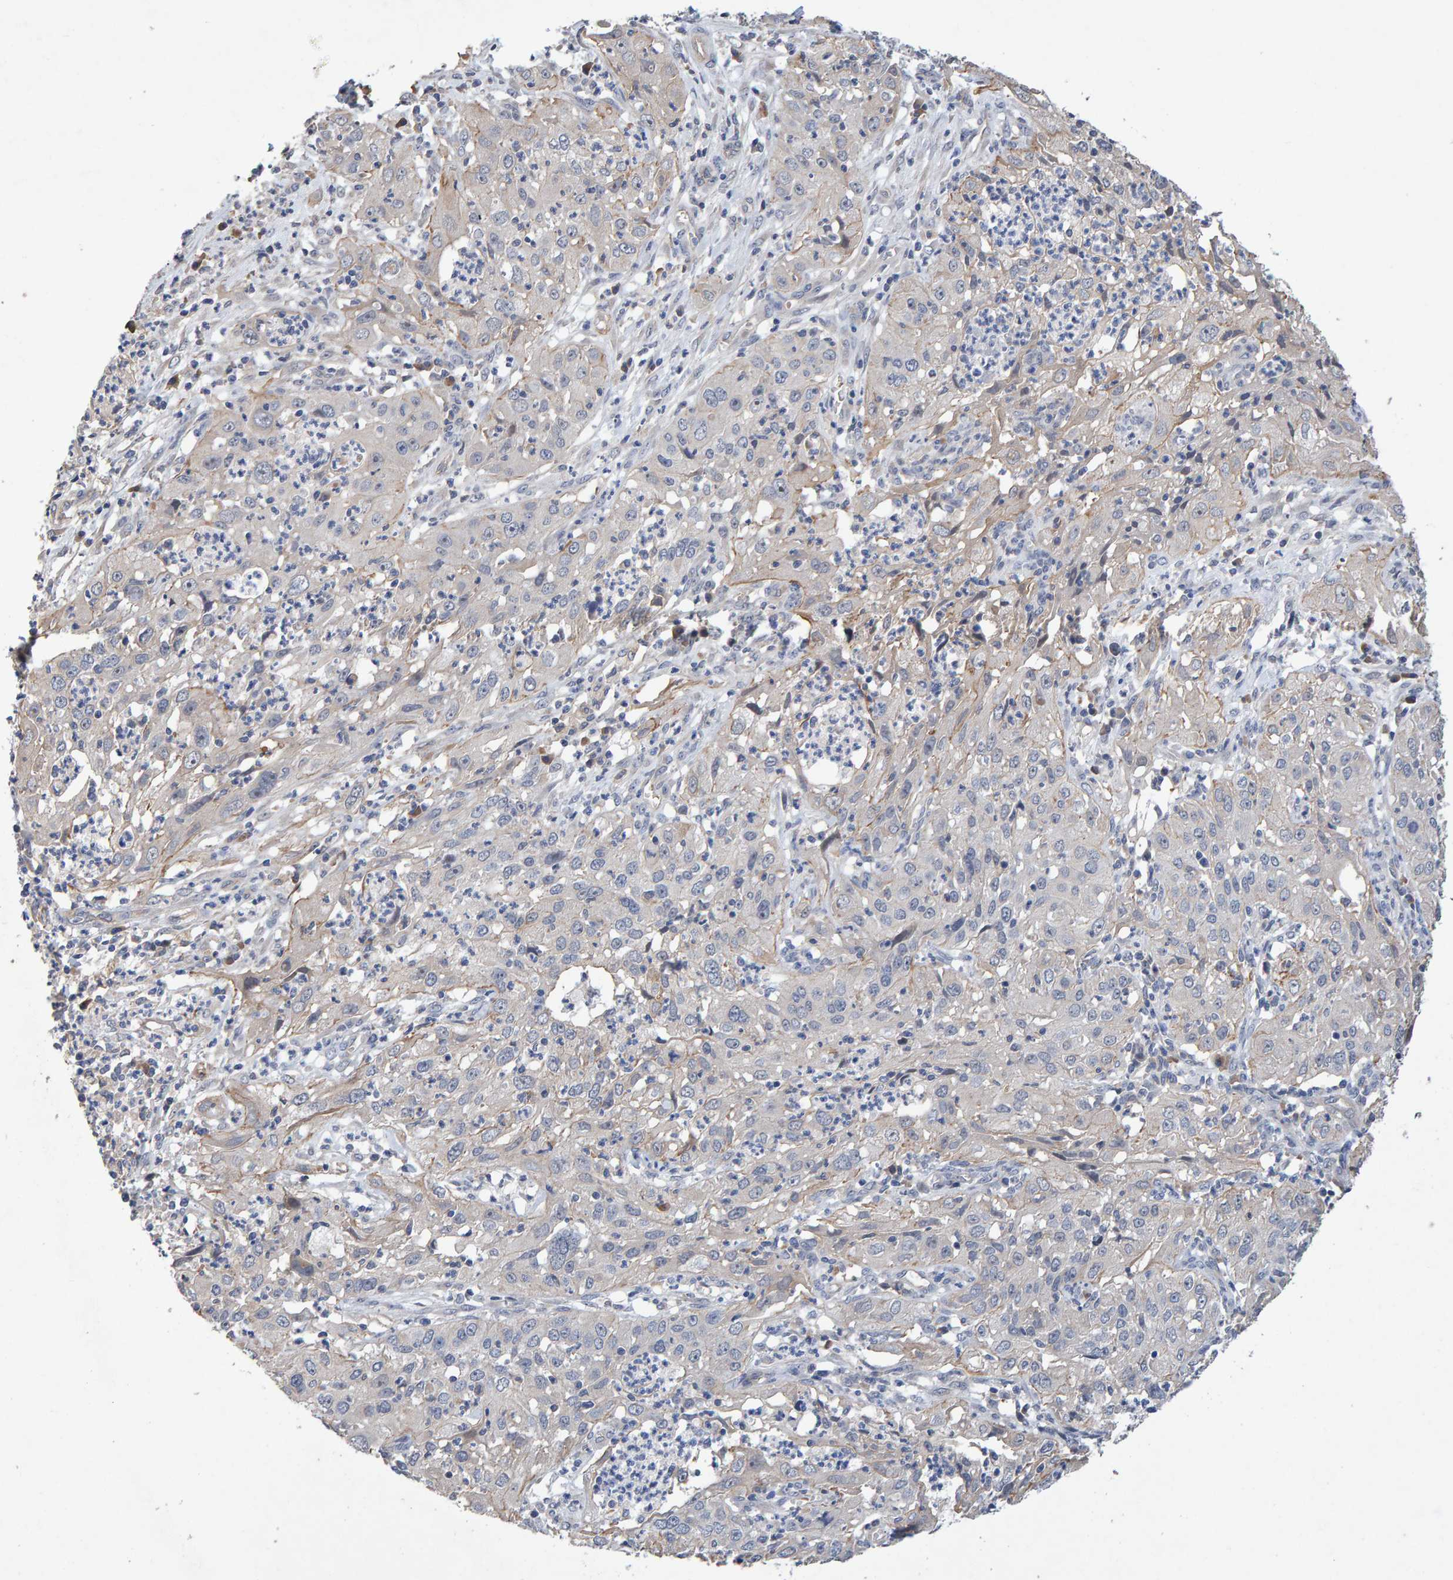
{"staining": {"intensity": "negative", "quantity": "none", "location": "none"}, "tissue": "cervical cancer", "cell_type": "Tumor cells", "image_type": "cancer", "snomed": [{"axis": "morphology", "description": "Squamous cell carcinoma, NOS"}, {"axis": "topography", "description": "Cervix"}], "caption": "Cervical cancer stained for a protein using IHC demonstrates no staining tumor cells.", "gene": "EFR3A", "patient": {"sex": "female", "age": 32}}